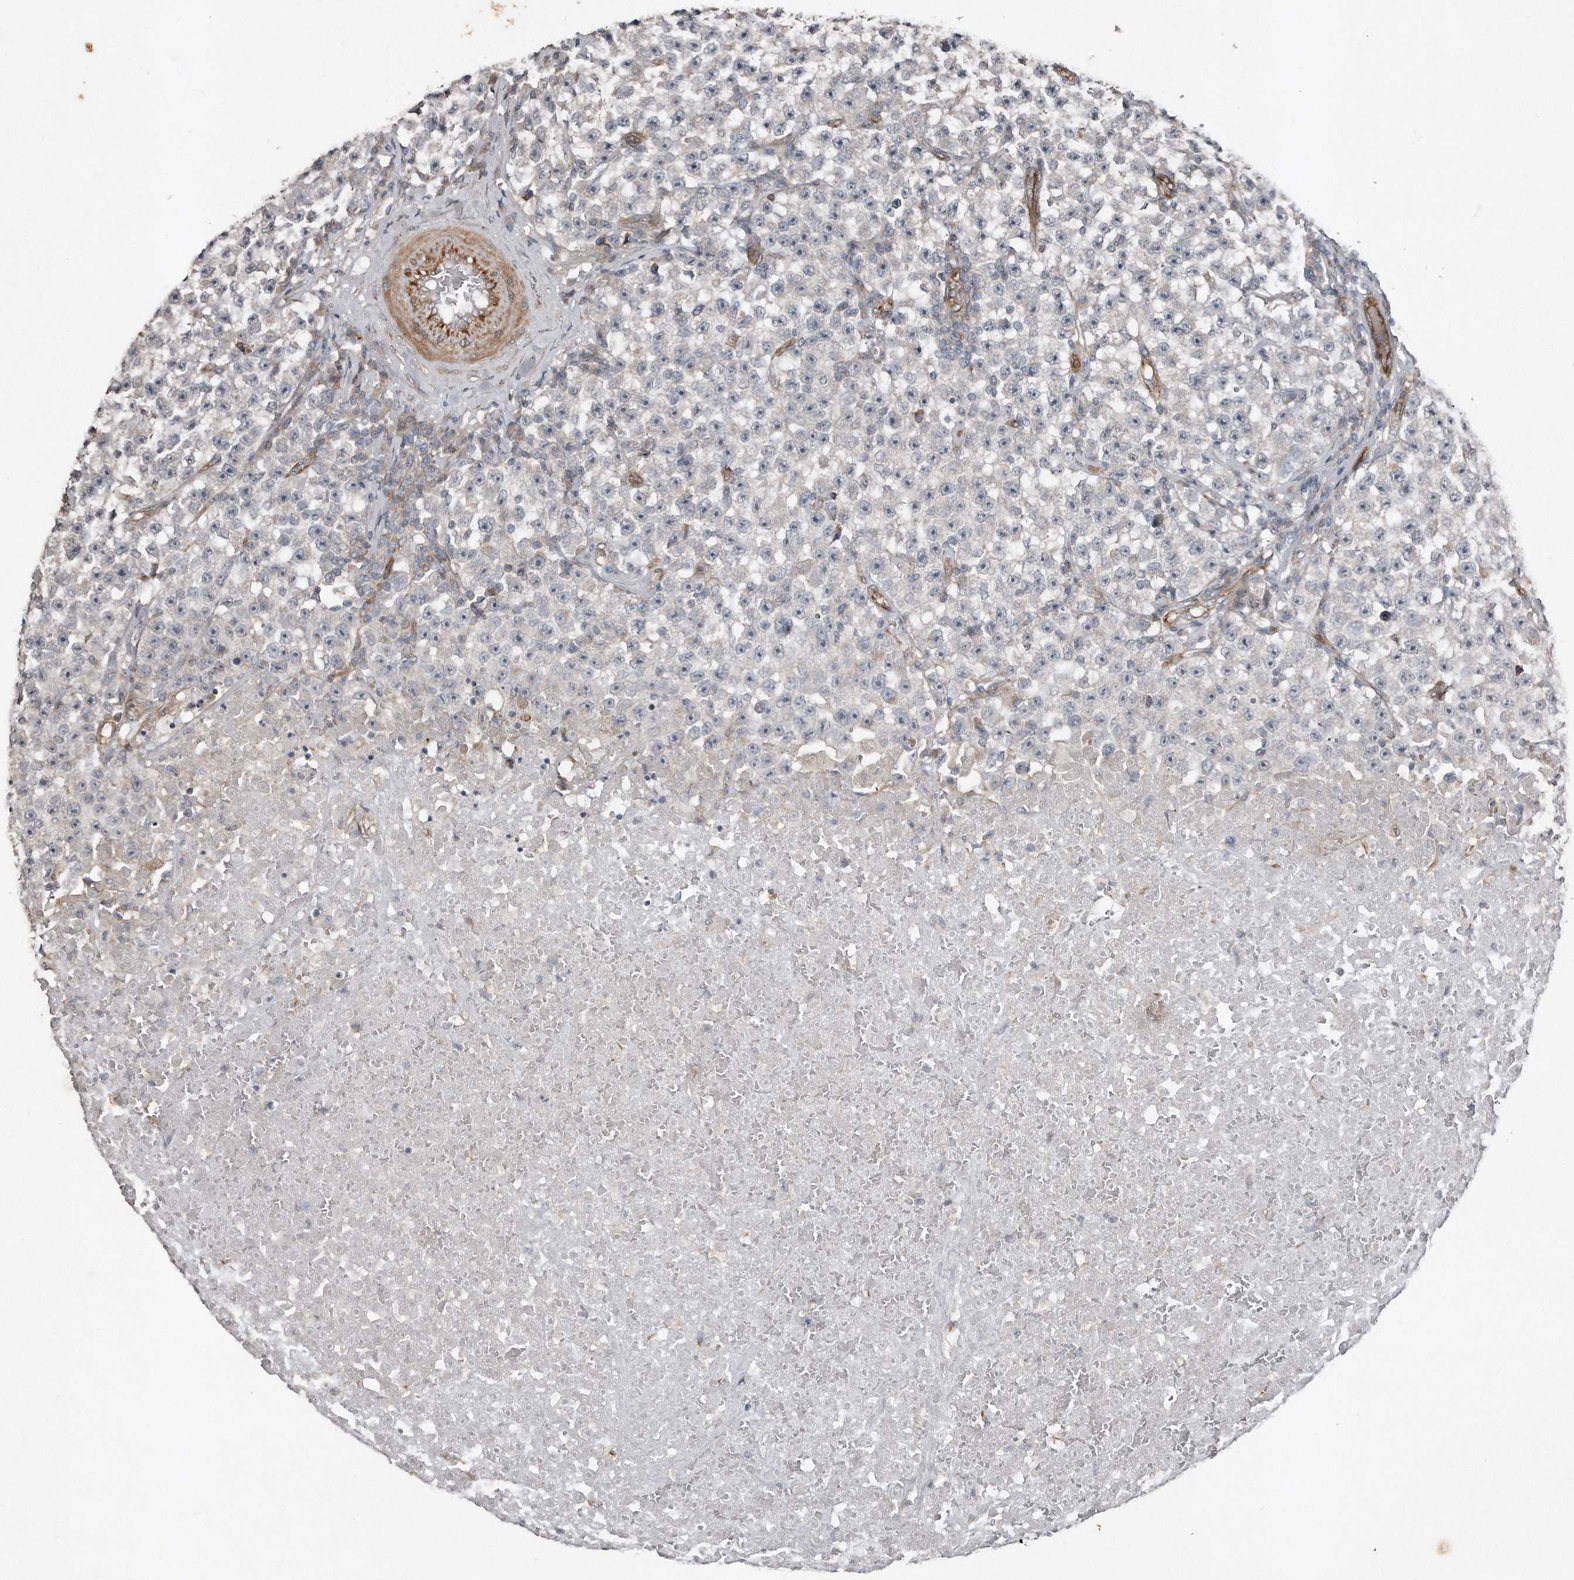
{"staining": {"intensity": "negative", "quantity": "none", "location": "none"}, "tissue": "testis cancer", "cell_type": "Tumor cells", "image_type": "cancer", "snomed": [{"axis": "morphology", "description": "Seminoma, NOS"}, {"axis": "topography", "description": "Testis"}], "caption": "High power microscopy histopathology image of an immunohistochemistry (IHC) histopathology image of testis seminoma, revealing no significant staining in tumor cells. (Stains: DAB (3,3'-diaminobenzidine) immunohistochemistry with hematoxylin counter stain, Microscopy: brightfield microscopy at high magnification).", "gene": "SNAP47", "patient": {"sex": "male", "age": 22}}